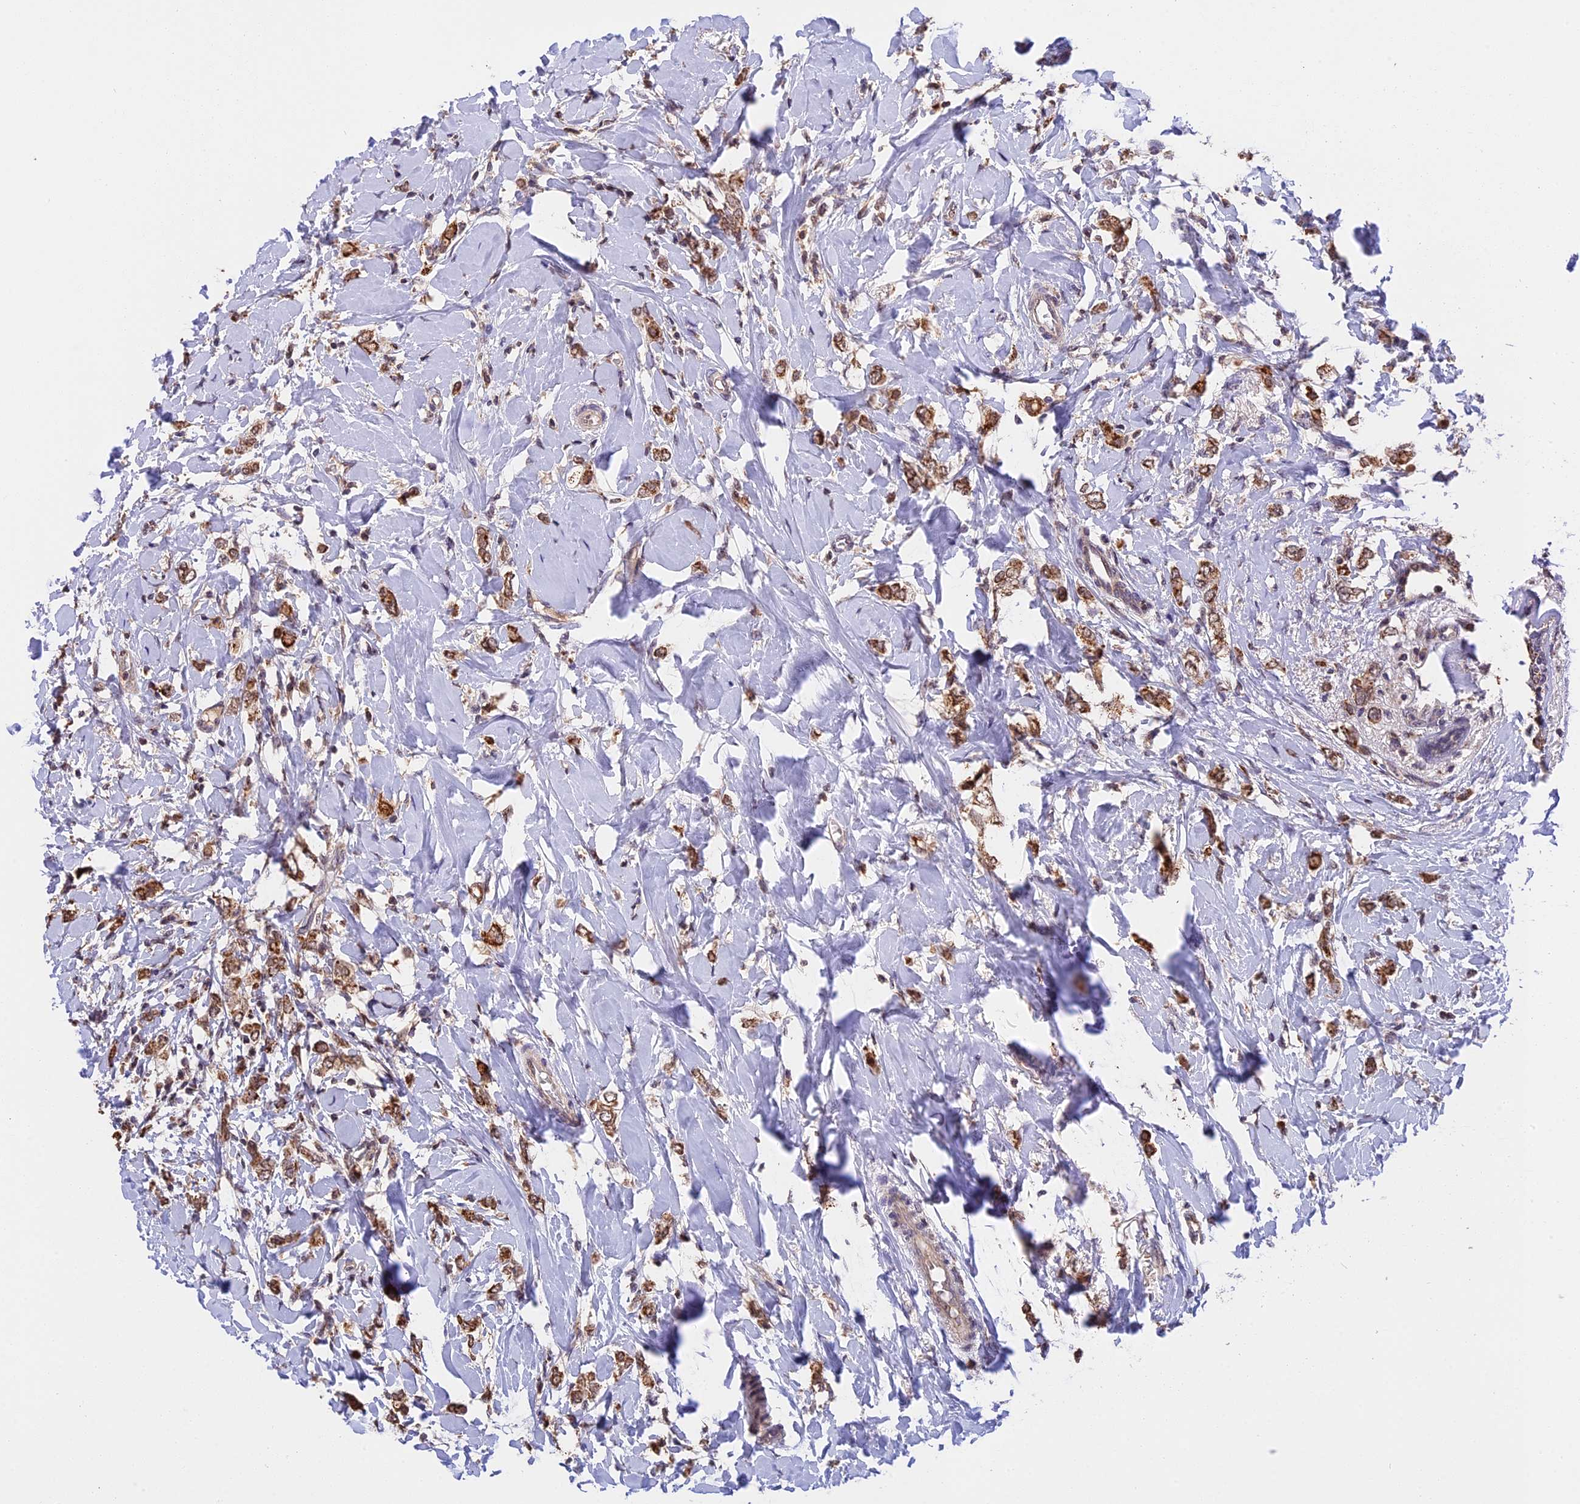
{"staining": {"intensity": "moderate", "quantity": ">75%", "location": "cytoplasmic/membranous"}, "tissue": "breast cancer", "cell_type": "Tumor cells", "image_type": "cancer", "snomed": [{"axis": "morphology", "description": "Normal tissue, NOS"}, {"axis": "morphology", "description": "Lobular carcinoma"}, {"axis": "topography", "description": "Breast"}], "caption": "This histopathology image exhibits IHC staining of human lobular carcinoma (breast), with medium moderate cytoplasmic/membranous expression in about >75% of tumor cells.", "gene": "RERGL", "patient": {"sex": "female", "age": 47}}